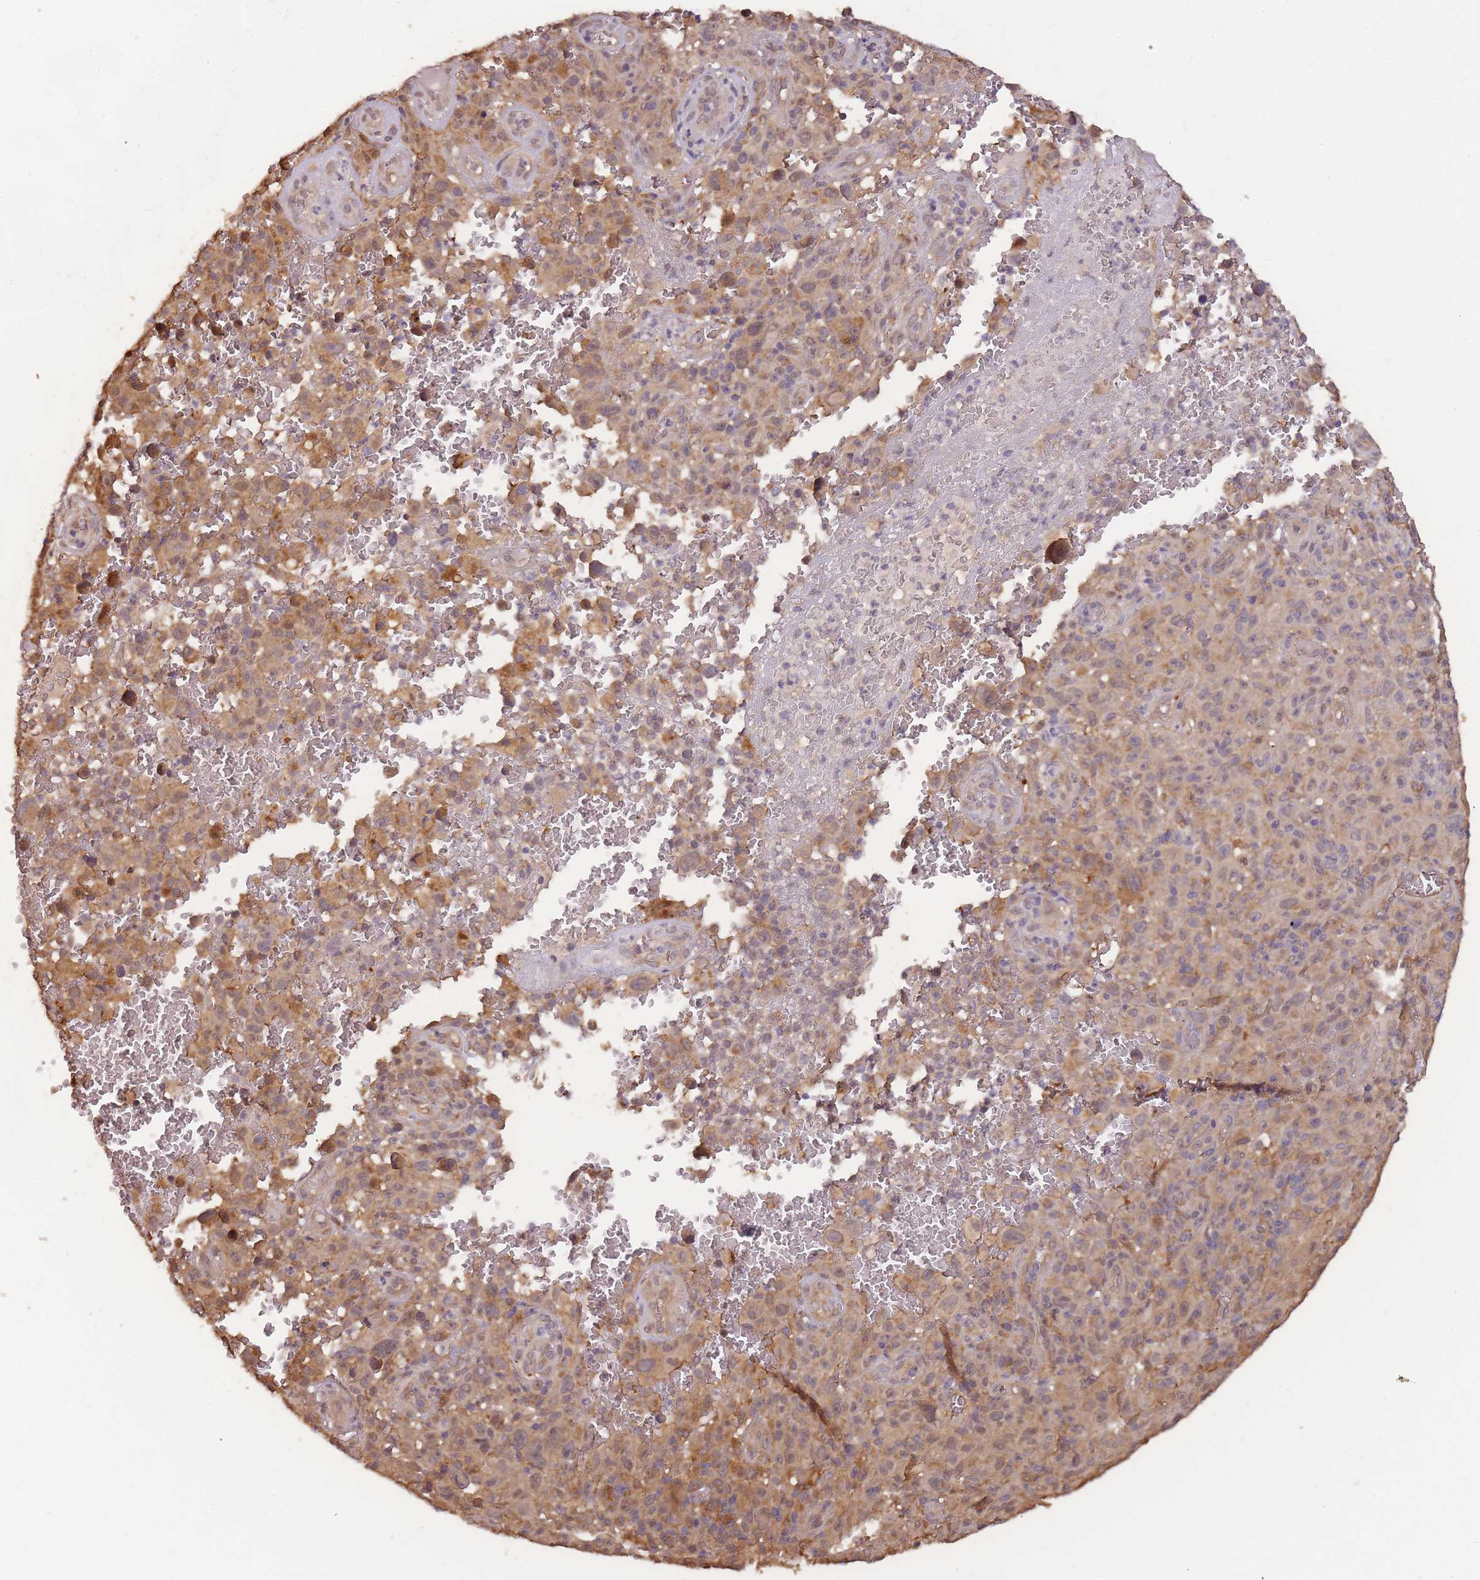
{"staining": {"intensity": "moderate", "quantity": "25%-75%", "location": "cytoplasmic/membranous"}, "tissue": "melanoma", "cell_type": "Tumor cells", "image_type": "cancer", "snomed": [{"axis": "morphology", "description": "Malignant melanoma, NOS"}, {"axis": "topography", "description": "Skin"}], "caption": "A histopathology image of human malignant melanoma stained for a protein exhibits moderate cytoplasmic/membranous brown staining in tumor cells.", "gene": "CDKN2AIPNL", "patient": {"sex": "female", "age": 82}}